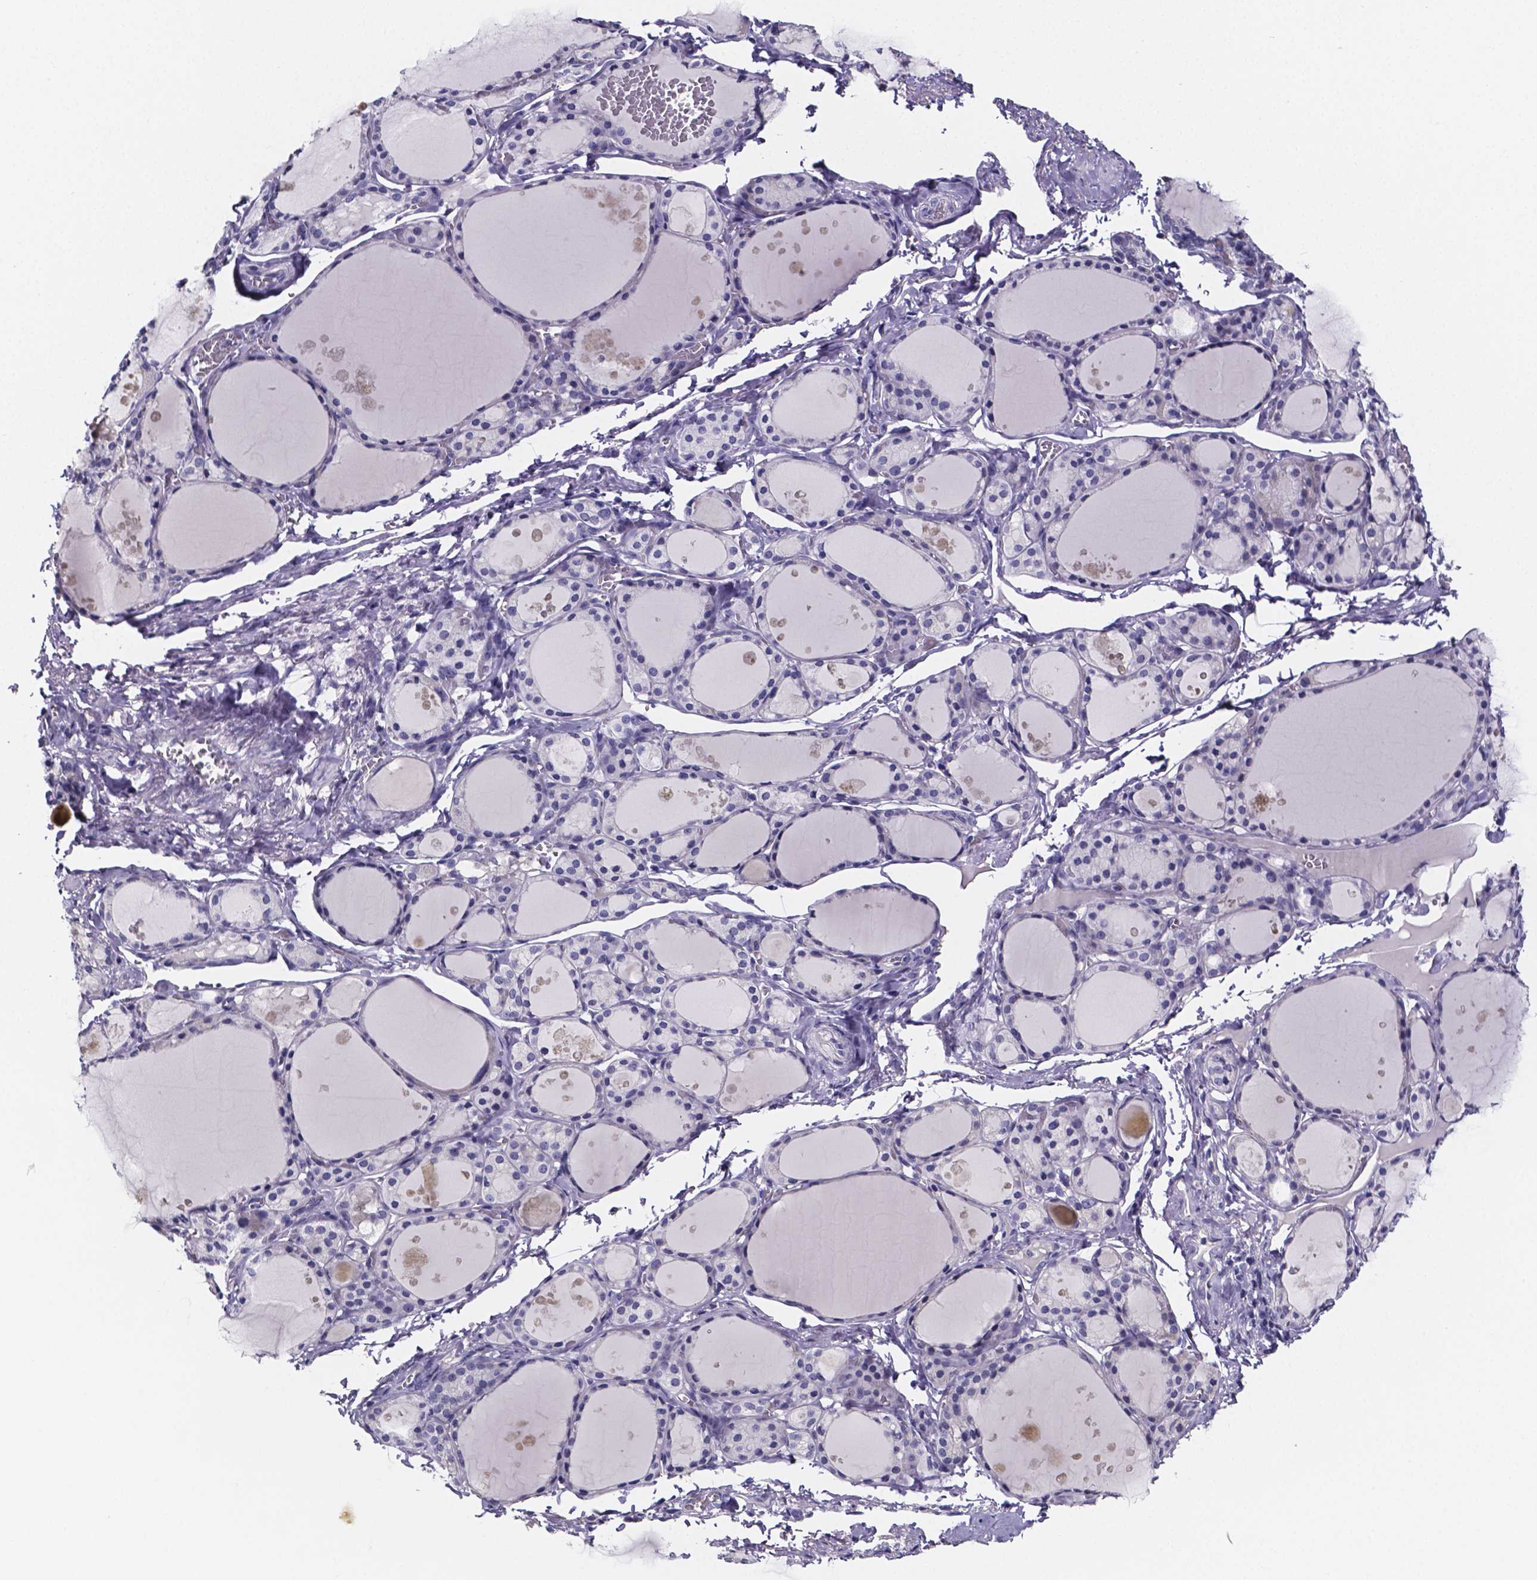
{"staining": {"intensity": "negative", "quantity": "none", "location": "none"}, "tissue": "thyroid gland", "cell_type": "Glandular cells", "image_type": "normal", "snomed": [{"axis": "morphology", "description": "Normal tissue, NOS"}, {"axis": "topography", "description": "Thyroid gland"}], "caption": "Immunohistochemistry of unremarkable human thyroid gland exhibits no positivity in glandular cells.", "gene": "IZUMO1", "patient": {"sex": "male", "age": 68}}